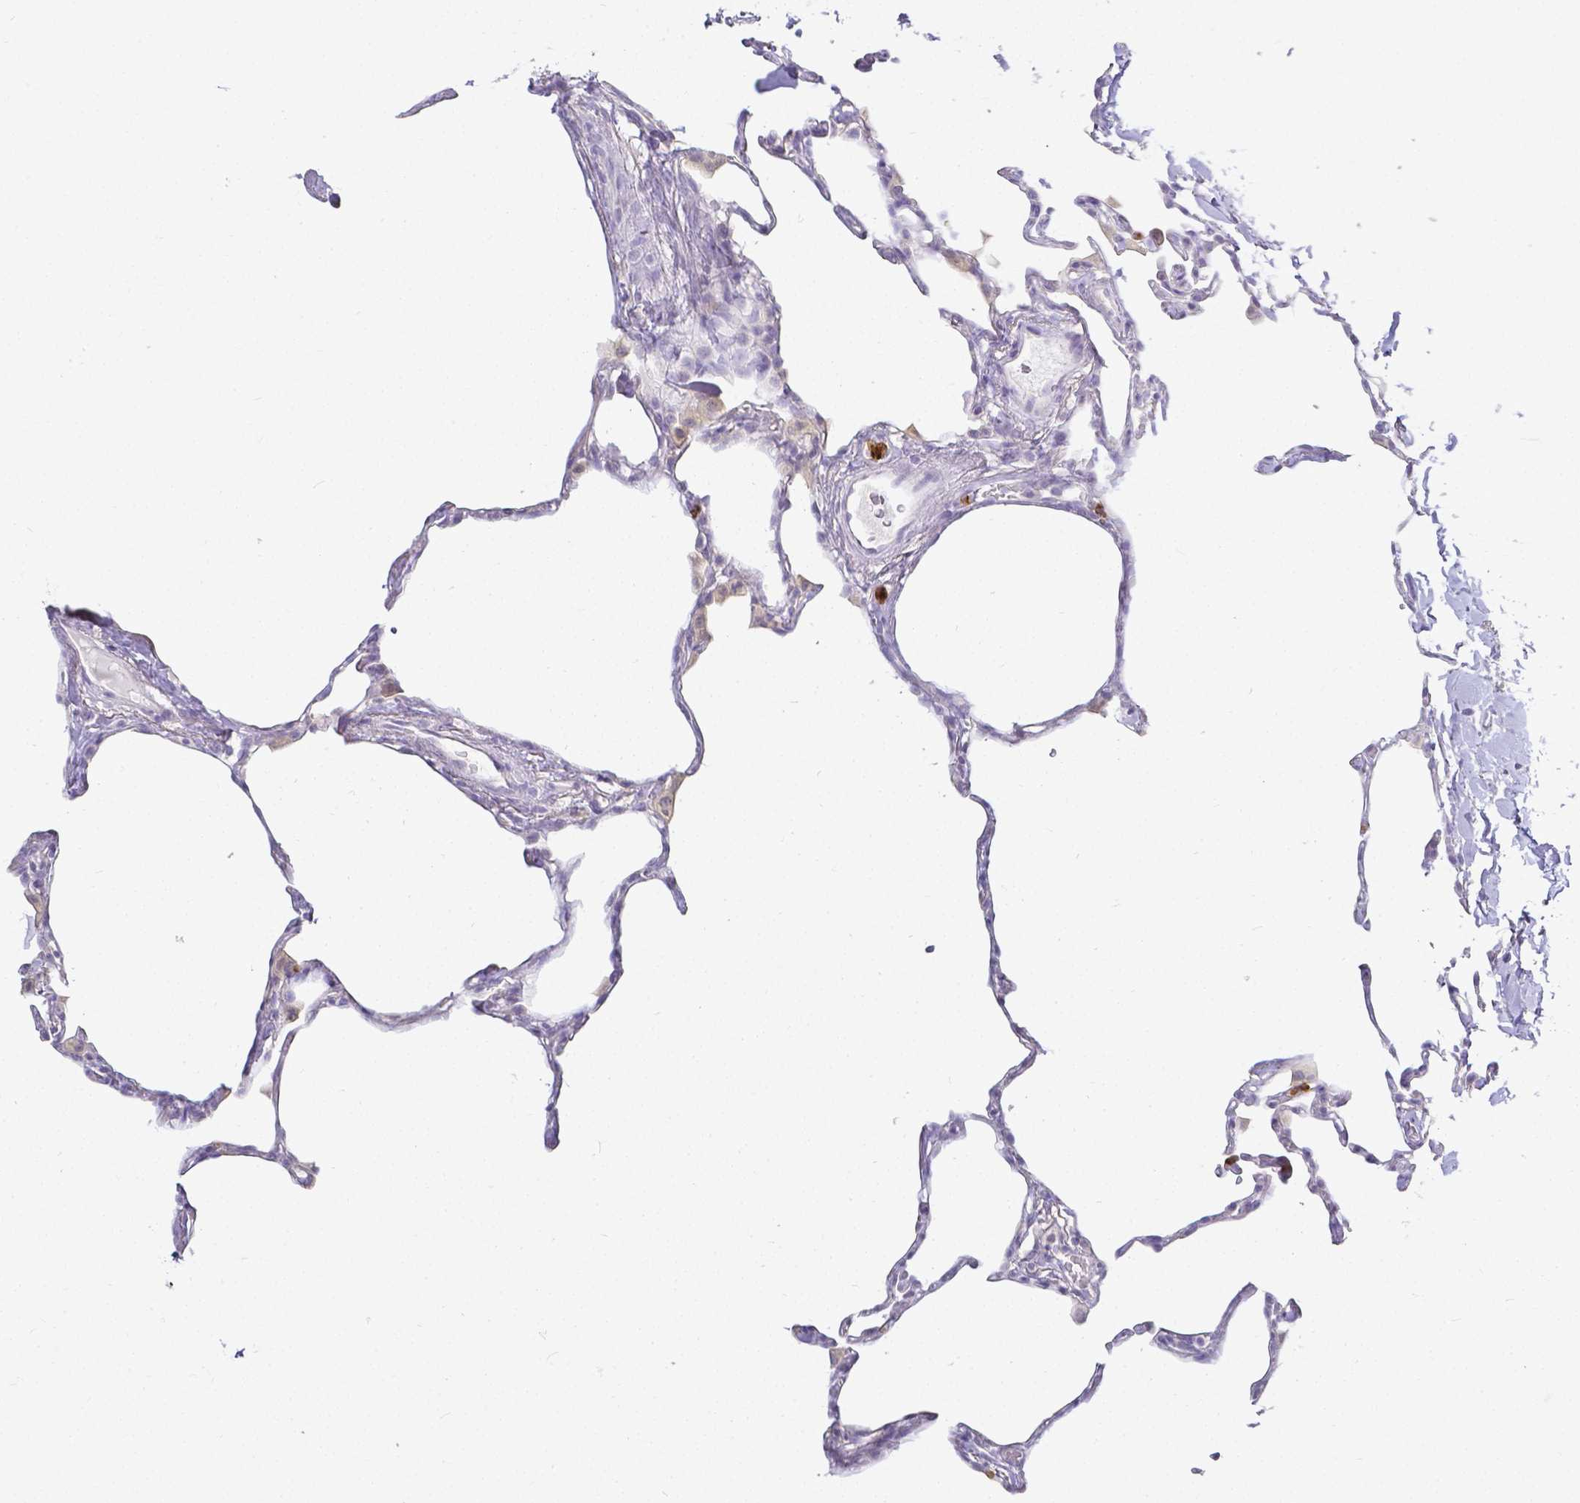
{"staining": {"intensity": "negative", "quantity": "none", "location": "none"}, "tissue": "lung", "cell_type": "Alveolar cells", "image_type": "normal", "snomed": [{"axis": "morphology", "description": "Normal tissue, NOS"}, {"axis": "topography", "description": "Lung"}], "caption": "This is a micrograph of IHC staining of normal lung, which shows no staining in alveolar cells.", "gene": "KCNH1", "patient": {"sex": "male", "age": 65}}